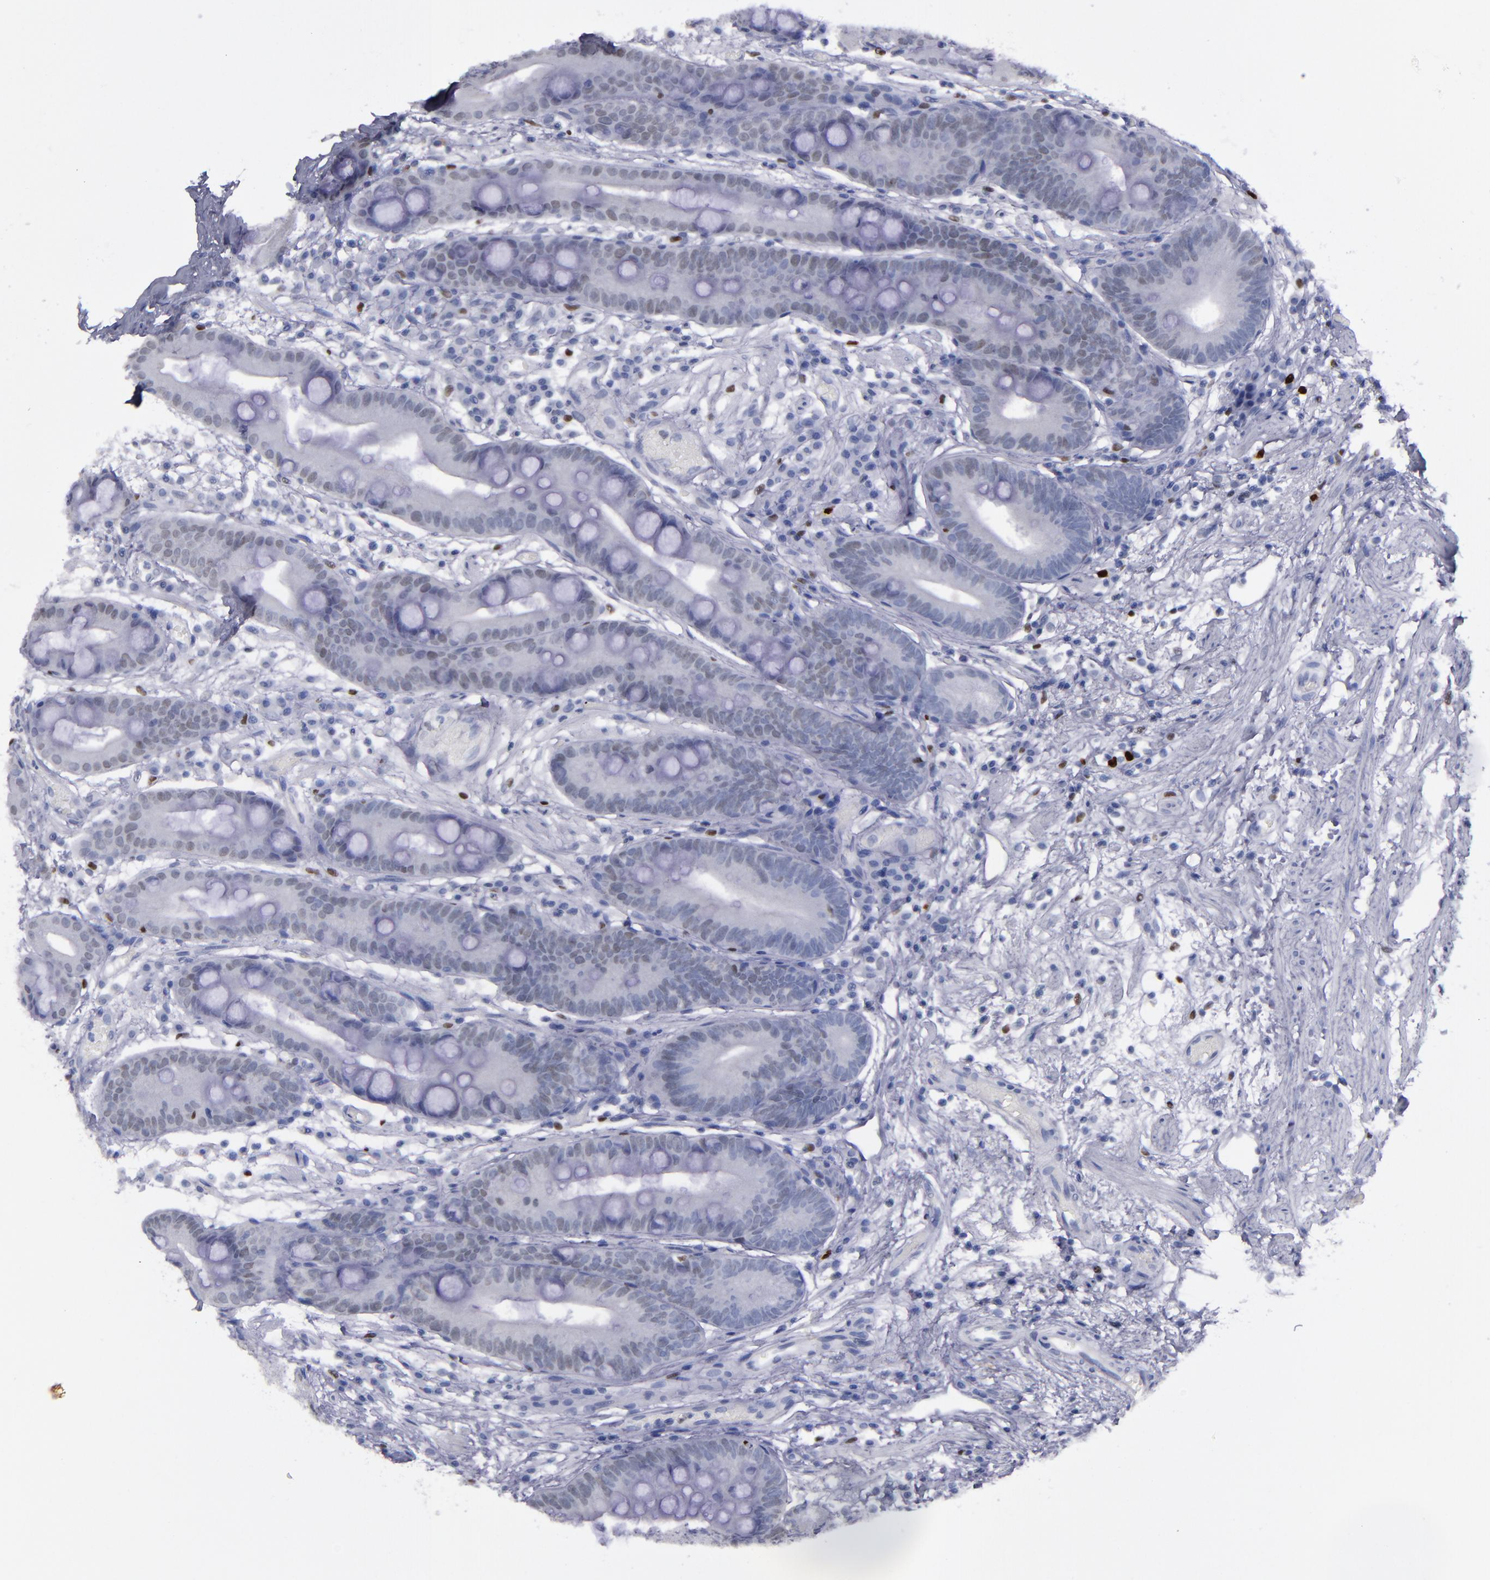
{"staining": {"intensity": "weak", "quantity": "25%-75%", "location": "nuclear"}, "tissue": "stomach", "cell_type": "Glandular cells", "image_type": "normal", "snomed": [{"axis": "morphology", "description": "Normal tissue, NOS"}, {"axis": "morphology", "description": "Inflammation, NOS"}, {"axis": "topography", "description": "Stomach, lower"}], "caption": "Glandular cells demonstrate low levels of weak nuclear positivity in approximately 25%-75% of cells in benign human stomach. The protein is stained brown, and the nuclei are stained in blue (DAB IHC with brightfield microscopy, high magnification).", "gene": "IRF8", "patient": {"sex": "male", "age": 59}}